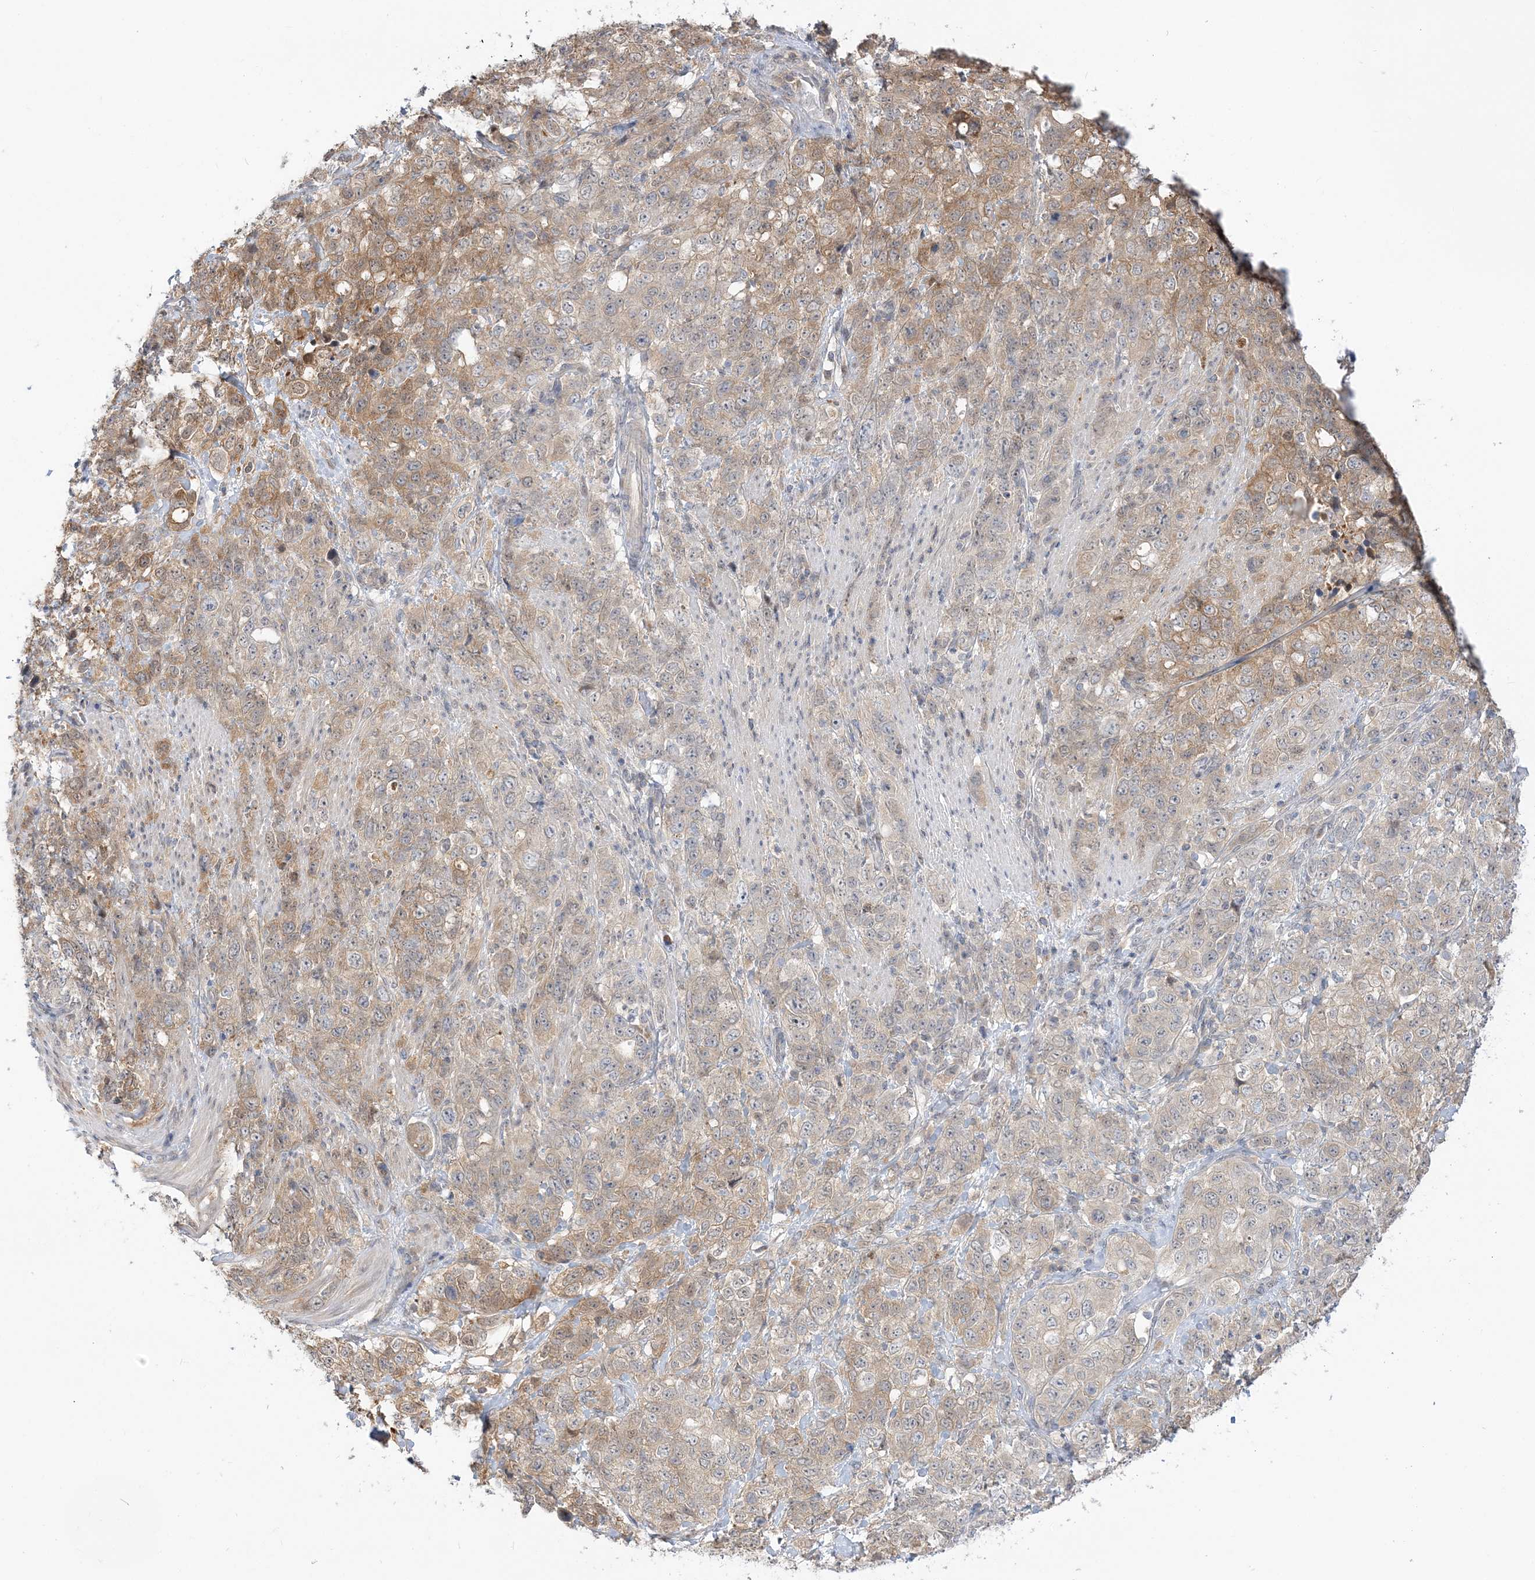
{"staining": {"intensity": "moderate", "quantity": "<25%", "location": "cytoplasmic/membranous"}, "tissue": "stomach cancer", "cell_type": "Tumor cells", "image_type": "cancer", "snomed": [{"axis": "morphology", "description": "Adenocarcinoma, NOS"}, {"axis": "topography", "description": "Stomach"}], "caption": "Brown immunohistochemical staining in human adenocarcinoma (stomach) exhibits moderate cytoplasmic/membranous expression in approximately <25% of tumor cells. The staining was performed using DAB, with brown indicating positive protein expression. Nuclei are stained blue with hematoxylin.", "gene": "THADA", "patient": {"sex": "male", "age": 48}}